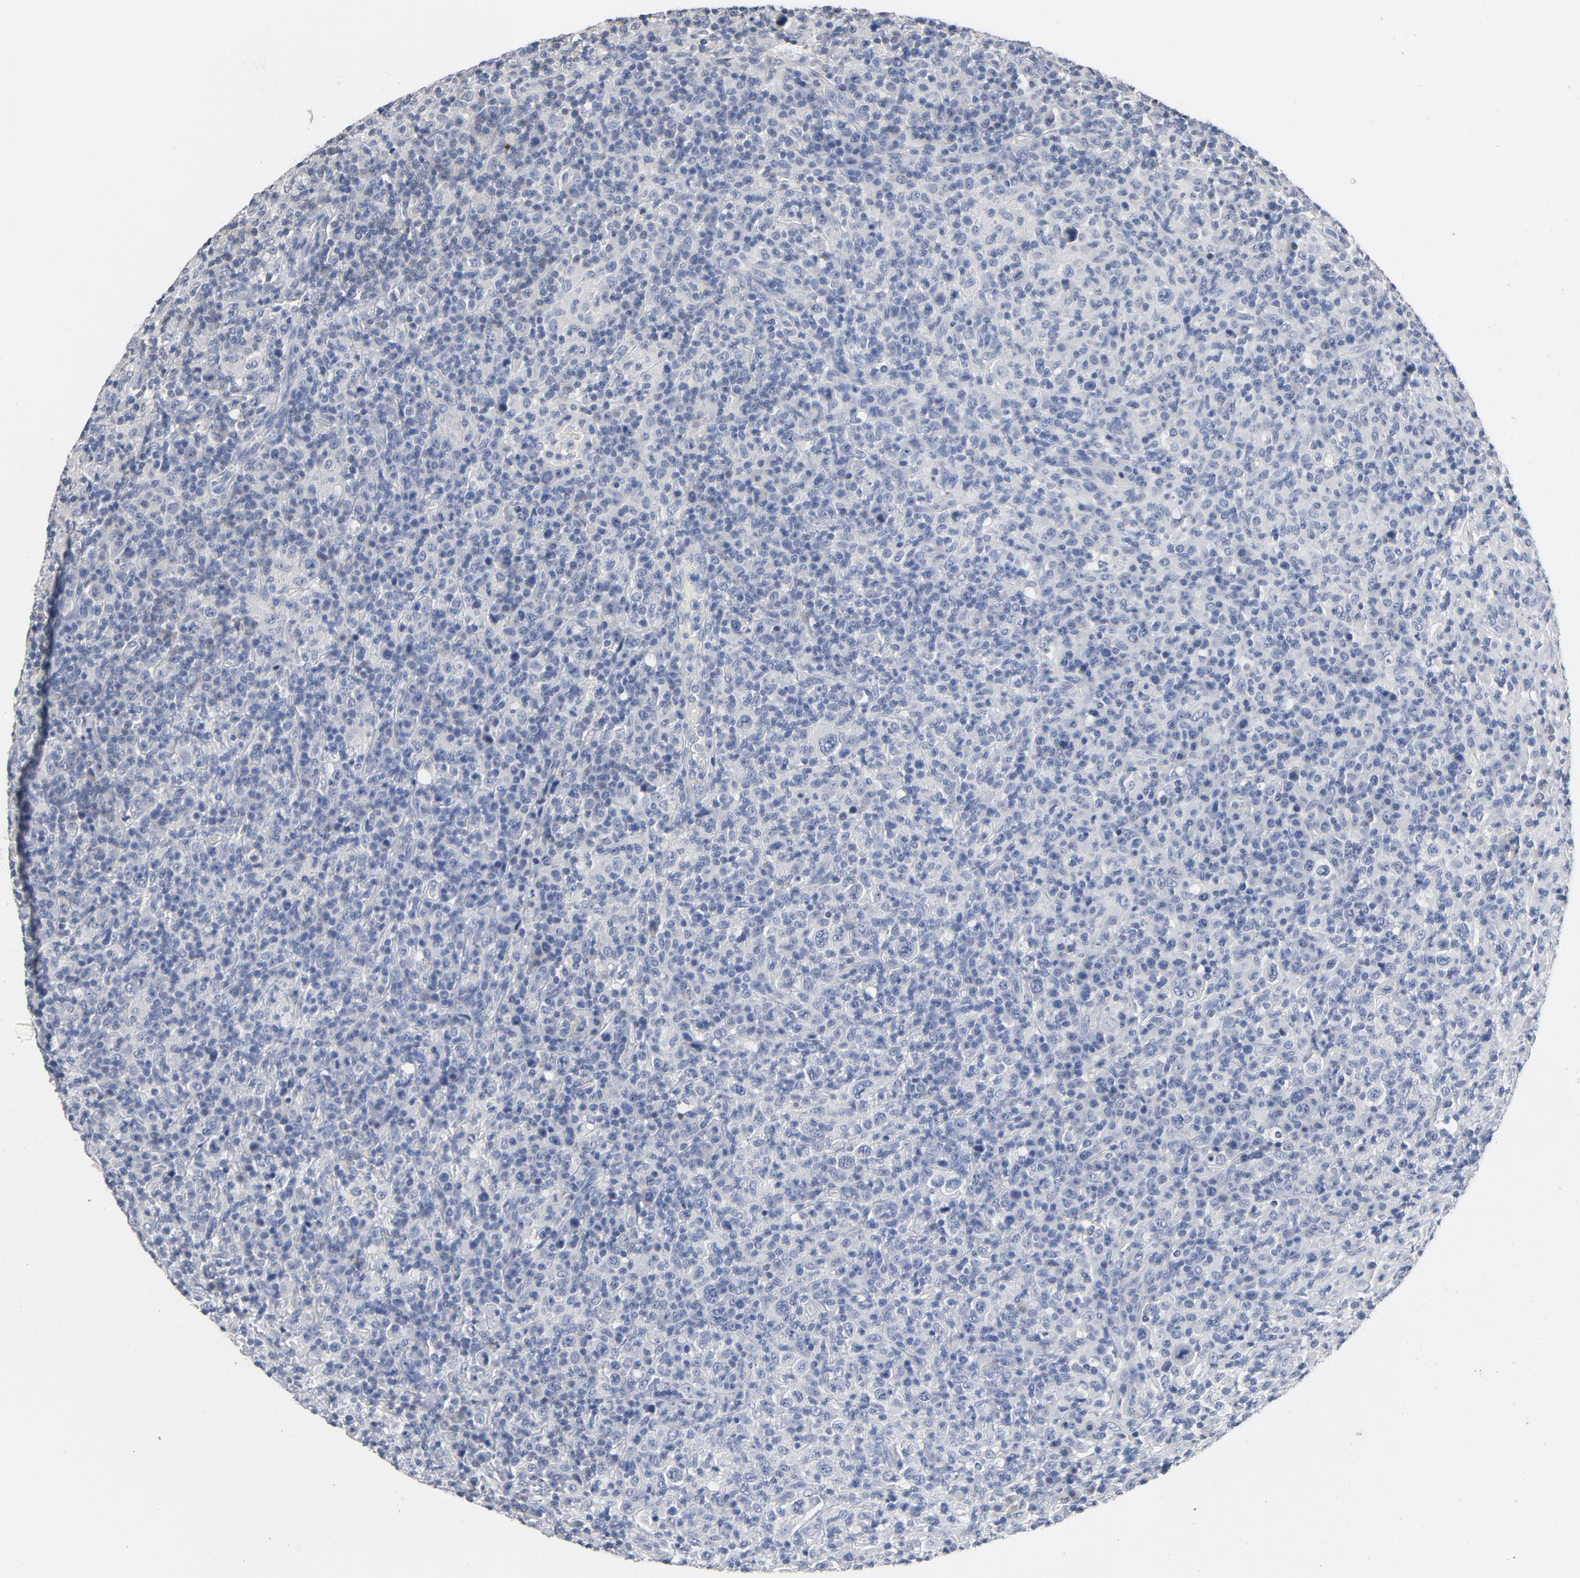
{"staining": {"intensity": "negative", "quantity": "none", "location": "none"}, "tissue": "lymphoma", "cell_type": "Tumor cells", "image_type": "cancer", "snomed": [{"axis": "morphology", "description": "Hodgkin's disease, NOS"}, {"axis": "topography", "description": "Lymph node"}], "caption": "Protein analysis of Hodgkin's disease exhibits no significant positivity in tumor cells.", "gene": "ZCCHC13", "patient": {"sex": "male", "age": 65}}